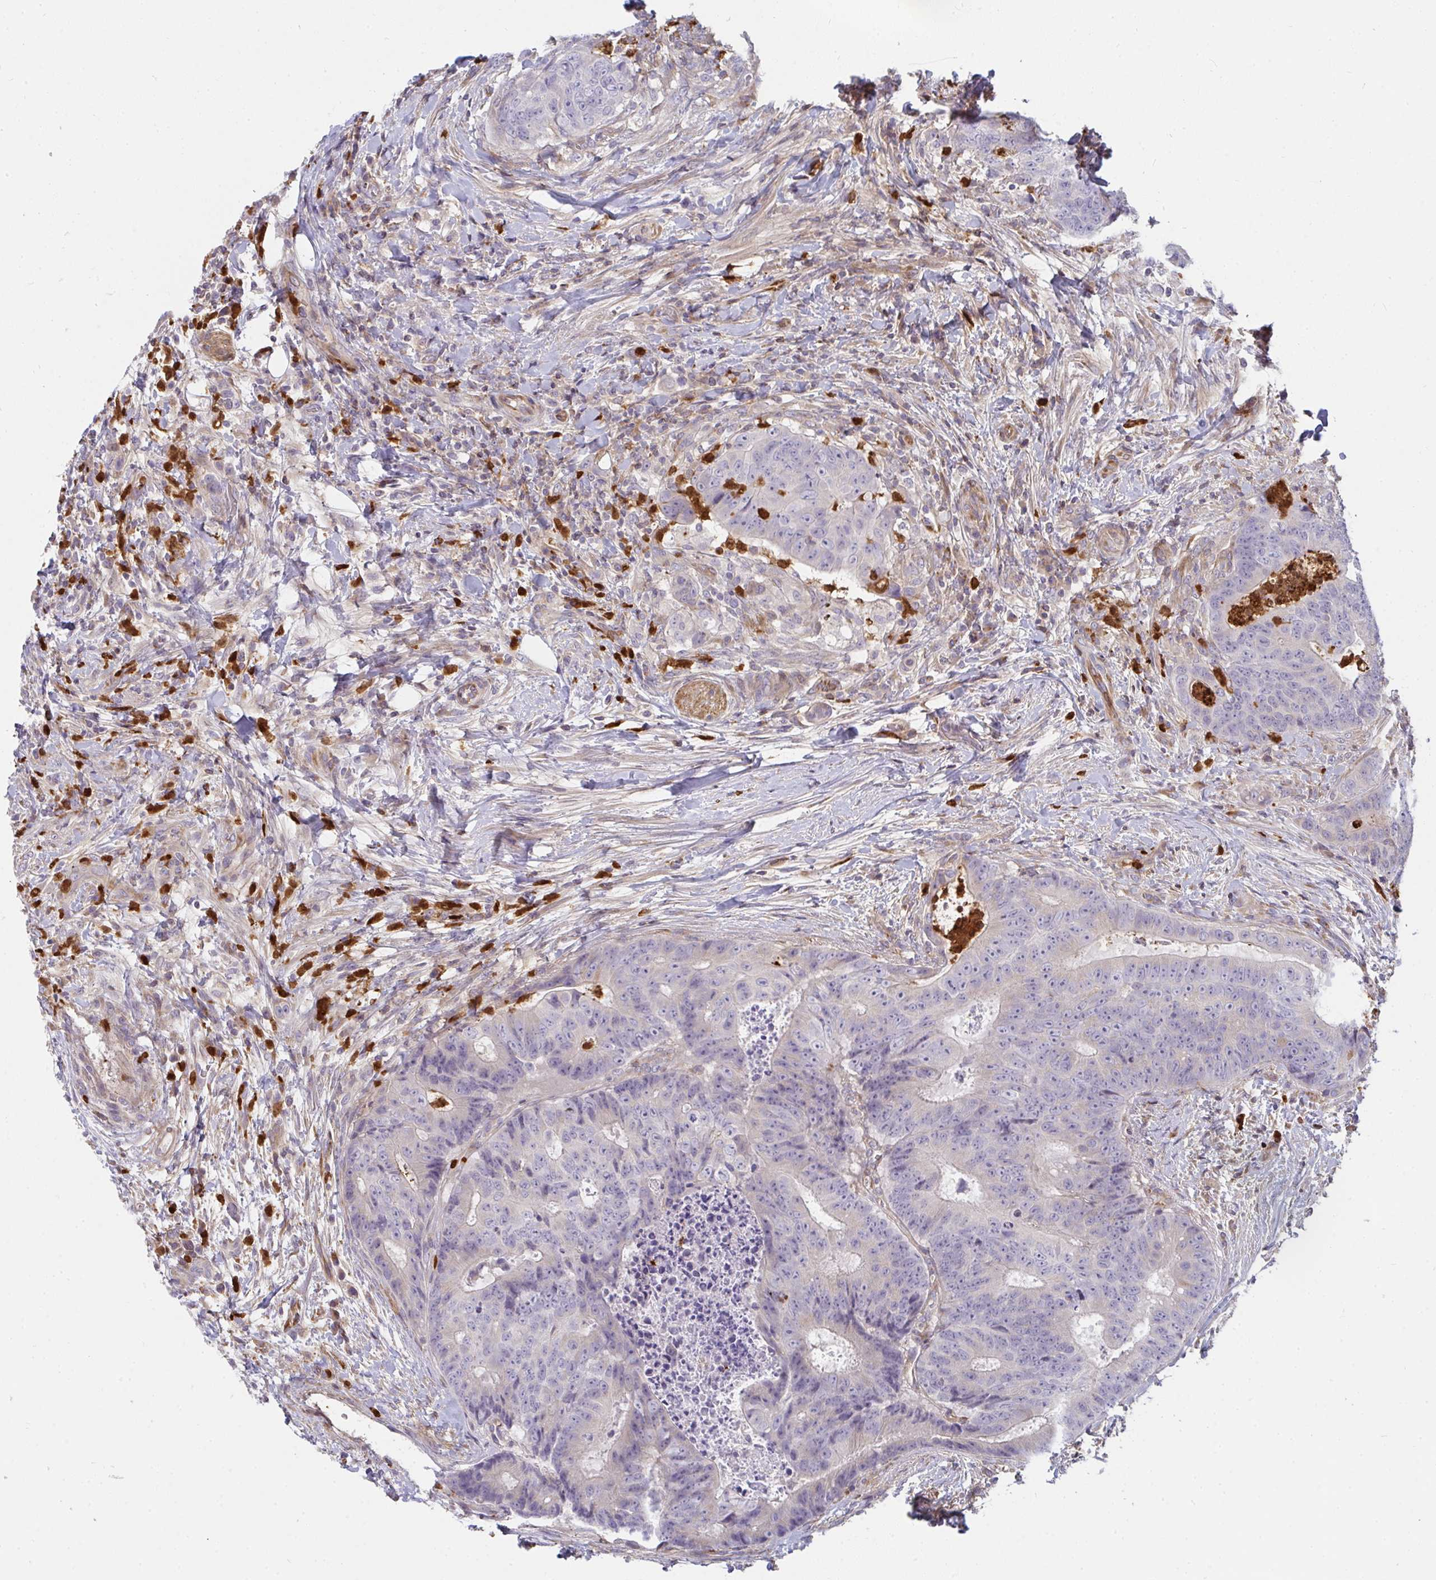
{"staining": {"intensity": "negative", "quantity": "none", "location": "none"}, "tissue": "colorectal cancer", "cell_type": "Tumor cells", "image_type": "cancer", "snomed": [{"axis": "morphology", "description": "Adenocarcinoma, NOS"}, {"axis": "topography", "description": "Colon"}], "caption": "The IHC histopathology image has no significant staining in tumor cells of colorectal adenocarcinoma tissue.", "gene": "CSF3R", "patient": {"sex": "female", "age": 48}}